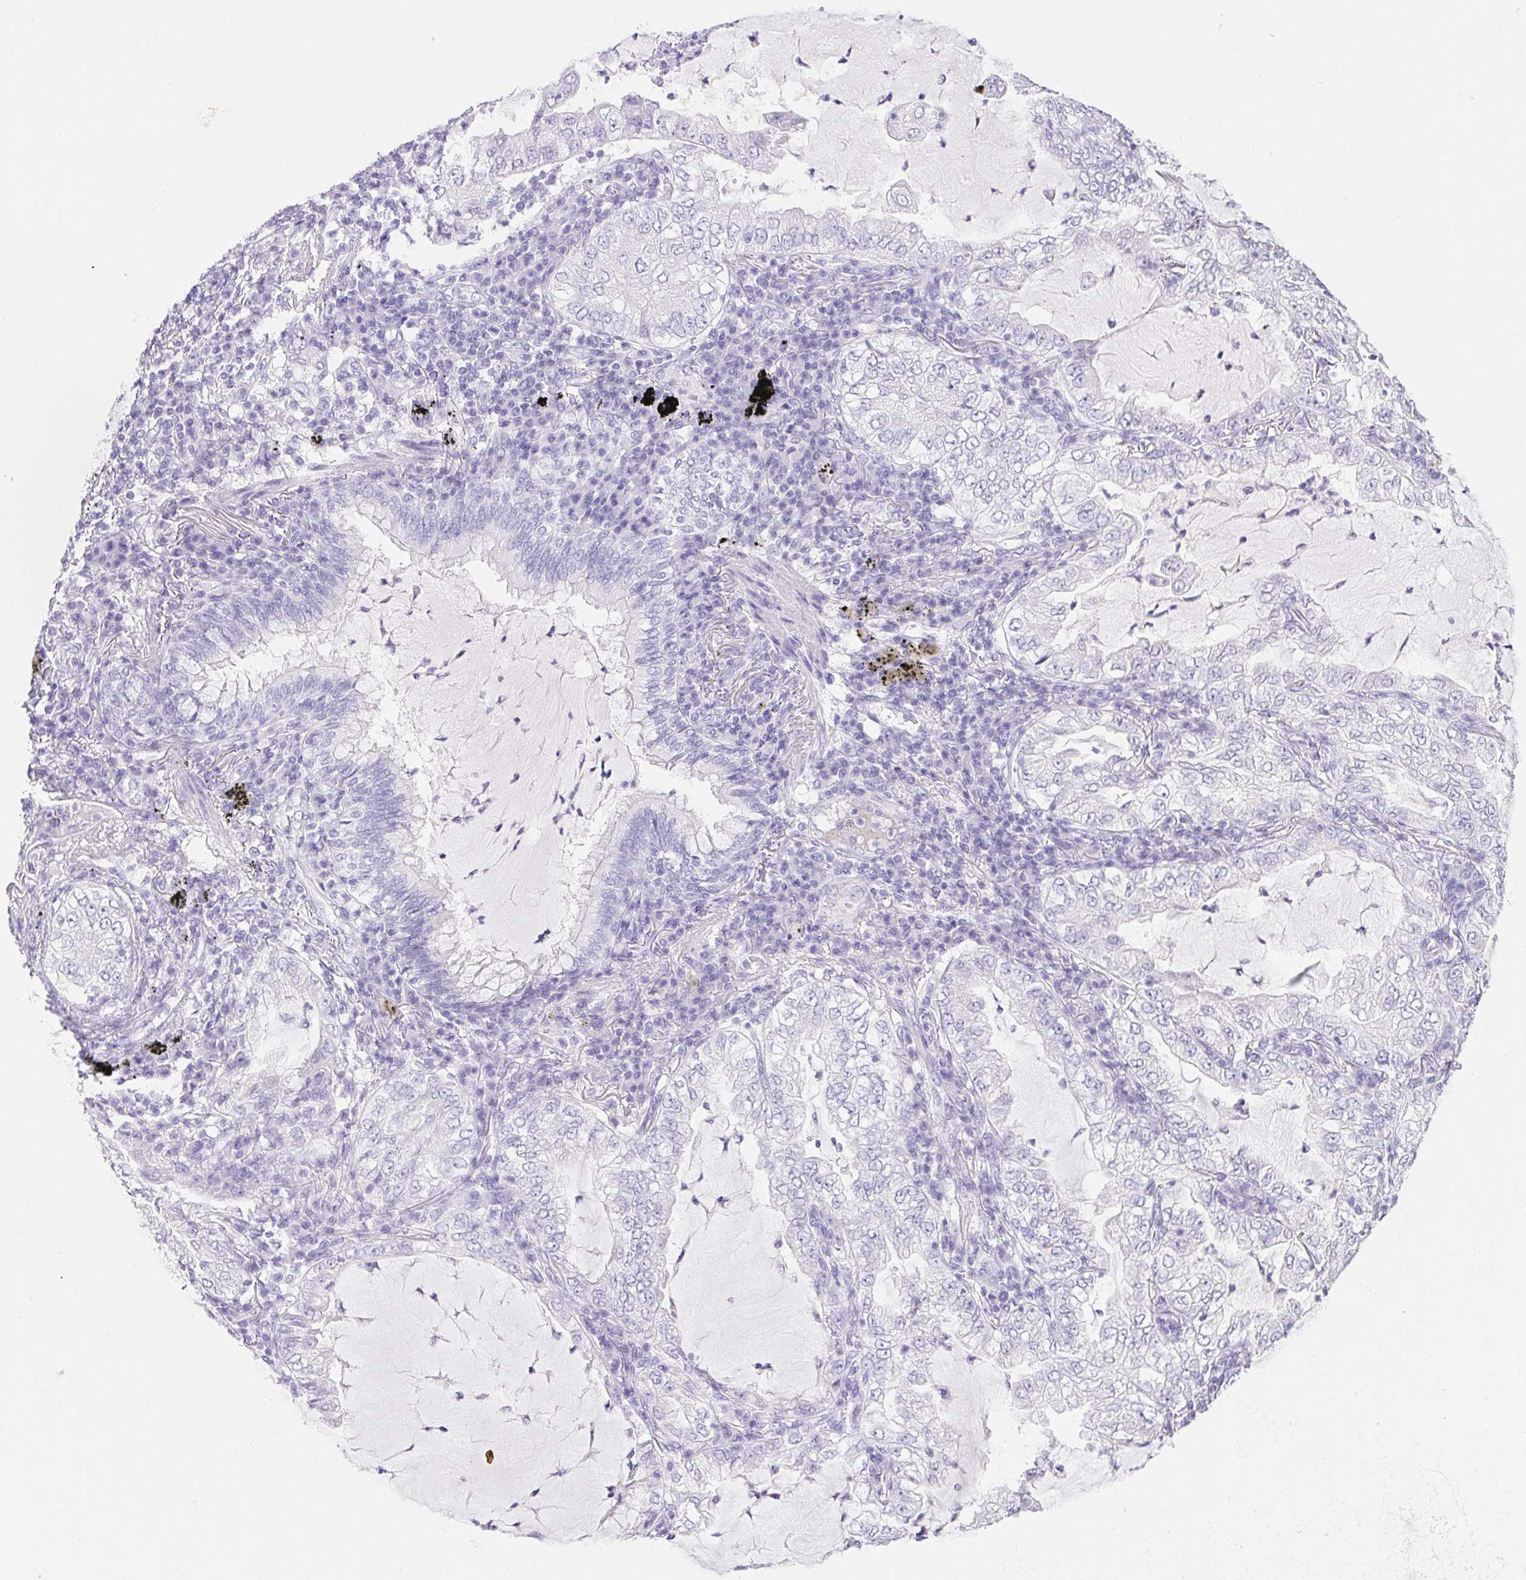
{"staining": {"intensity": "negative", "quantity": "none", "location": "none"}, "tissue": "lung cancer", "cell_type": "Tumor cells", "image_type": "cancer", "snomed": [{"axis": "morphology", "description": "Adenocarcinoma, NOS"}, {"axis": "topography", "description": "Lung"}], "caption": "Immunohistochemistry of human lung cancer exhibits no staining in tumor cells.", "gene": "PNLIP", "patient": {"sex": "female", "age": 73}}